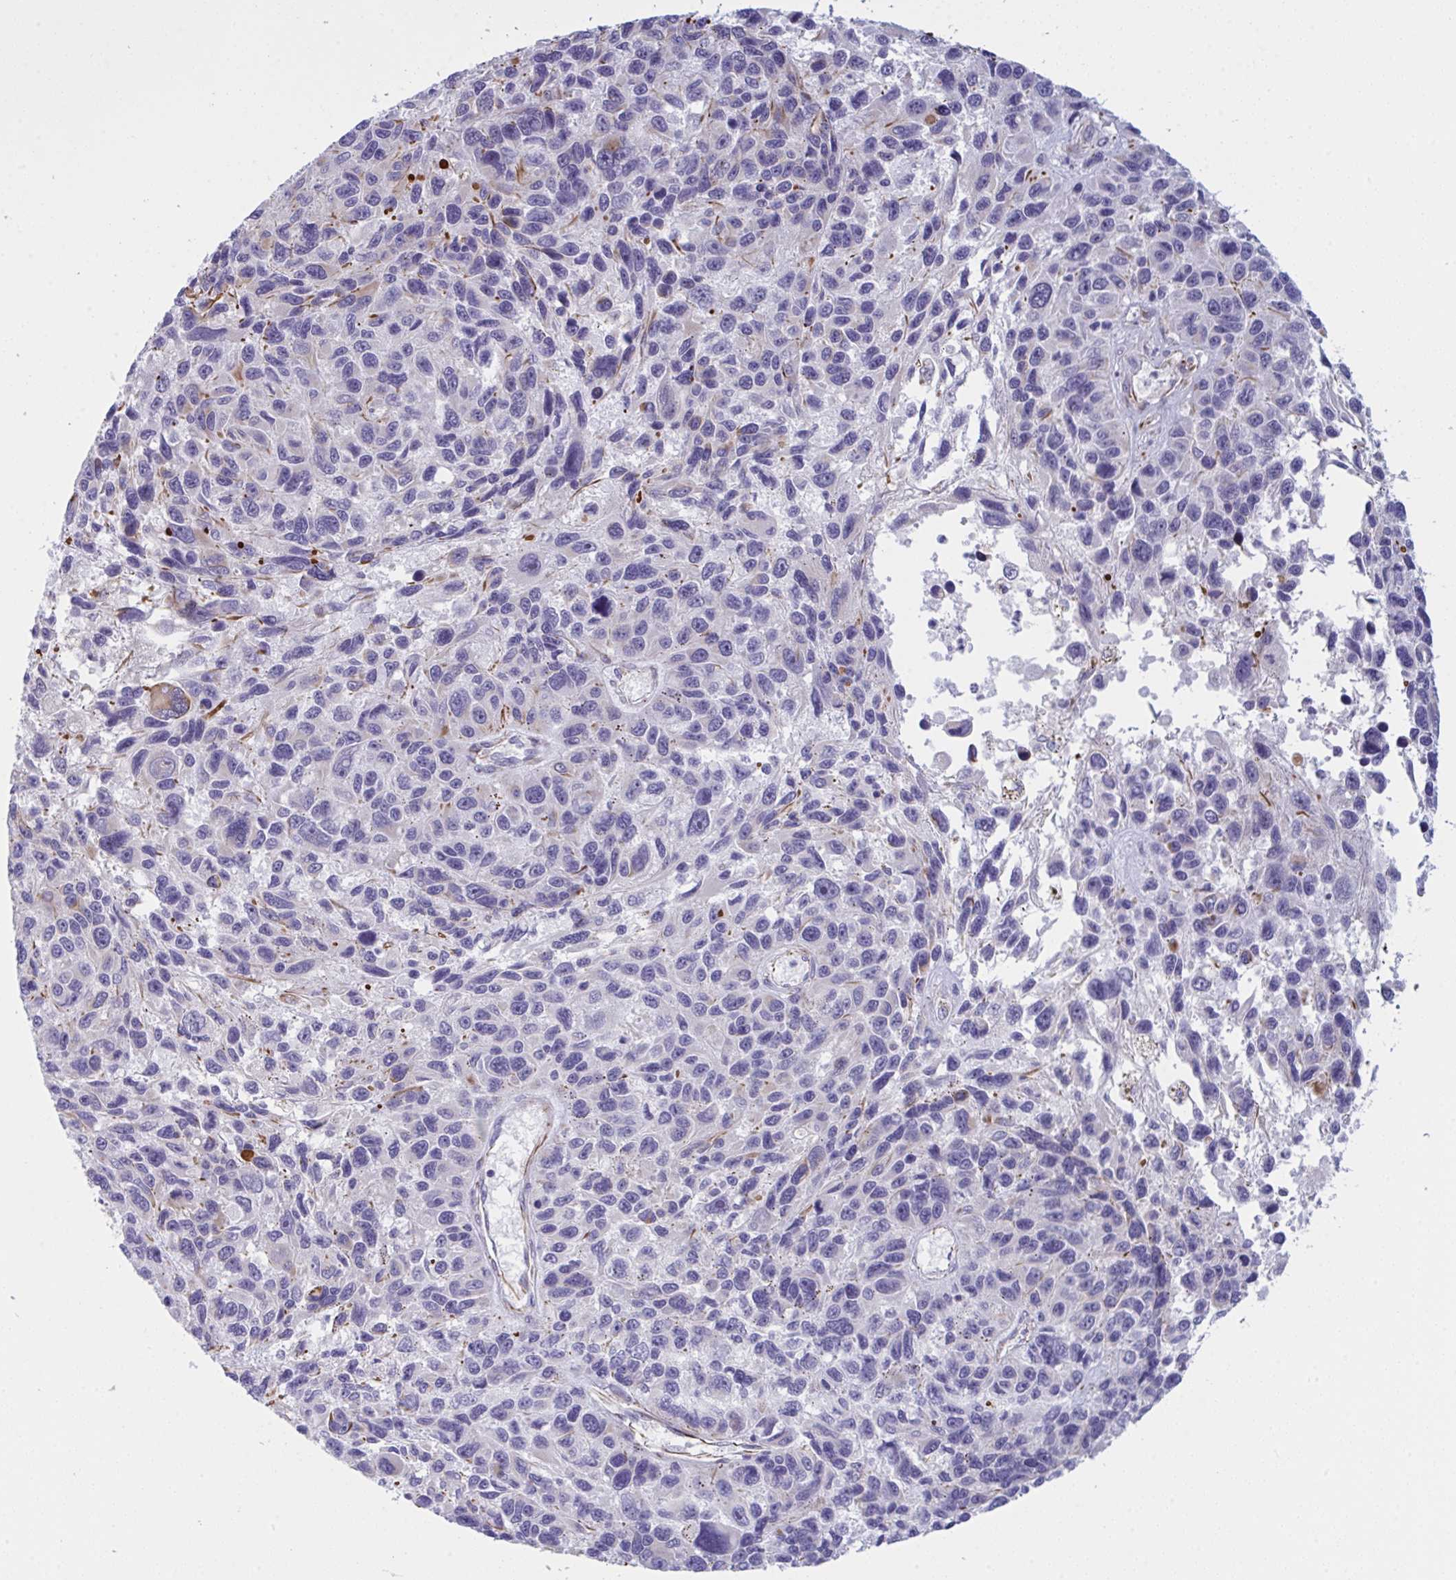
{"staining": {"intensity": "negative", "quantity": "none", "location": "none"}, "tissue": "melanoma", "cell_type": "Tumor cells", "image_type": "cancer", "snomed": [{"axis": "morphology", "description": "Malignant melanoma, NOS"}, {"axis": "topography", "description": "Skin"}], "caption": "High power microscopy histopathology image of an IHC photomicrograph of melanoma, revealing no significant positivity in tumor cells.", "gene": "DCBLD1", "patient": {"sex": "male", "age": 53}}